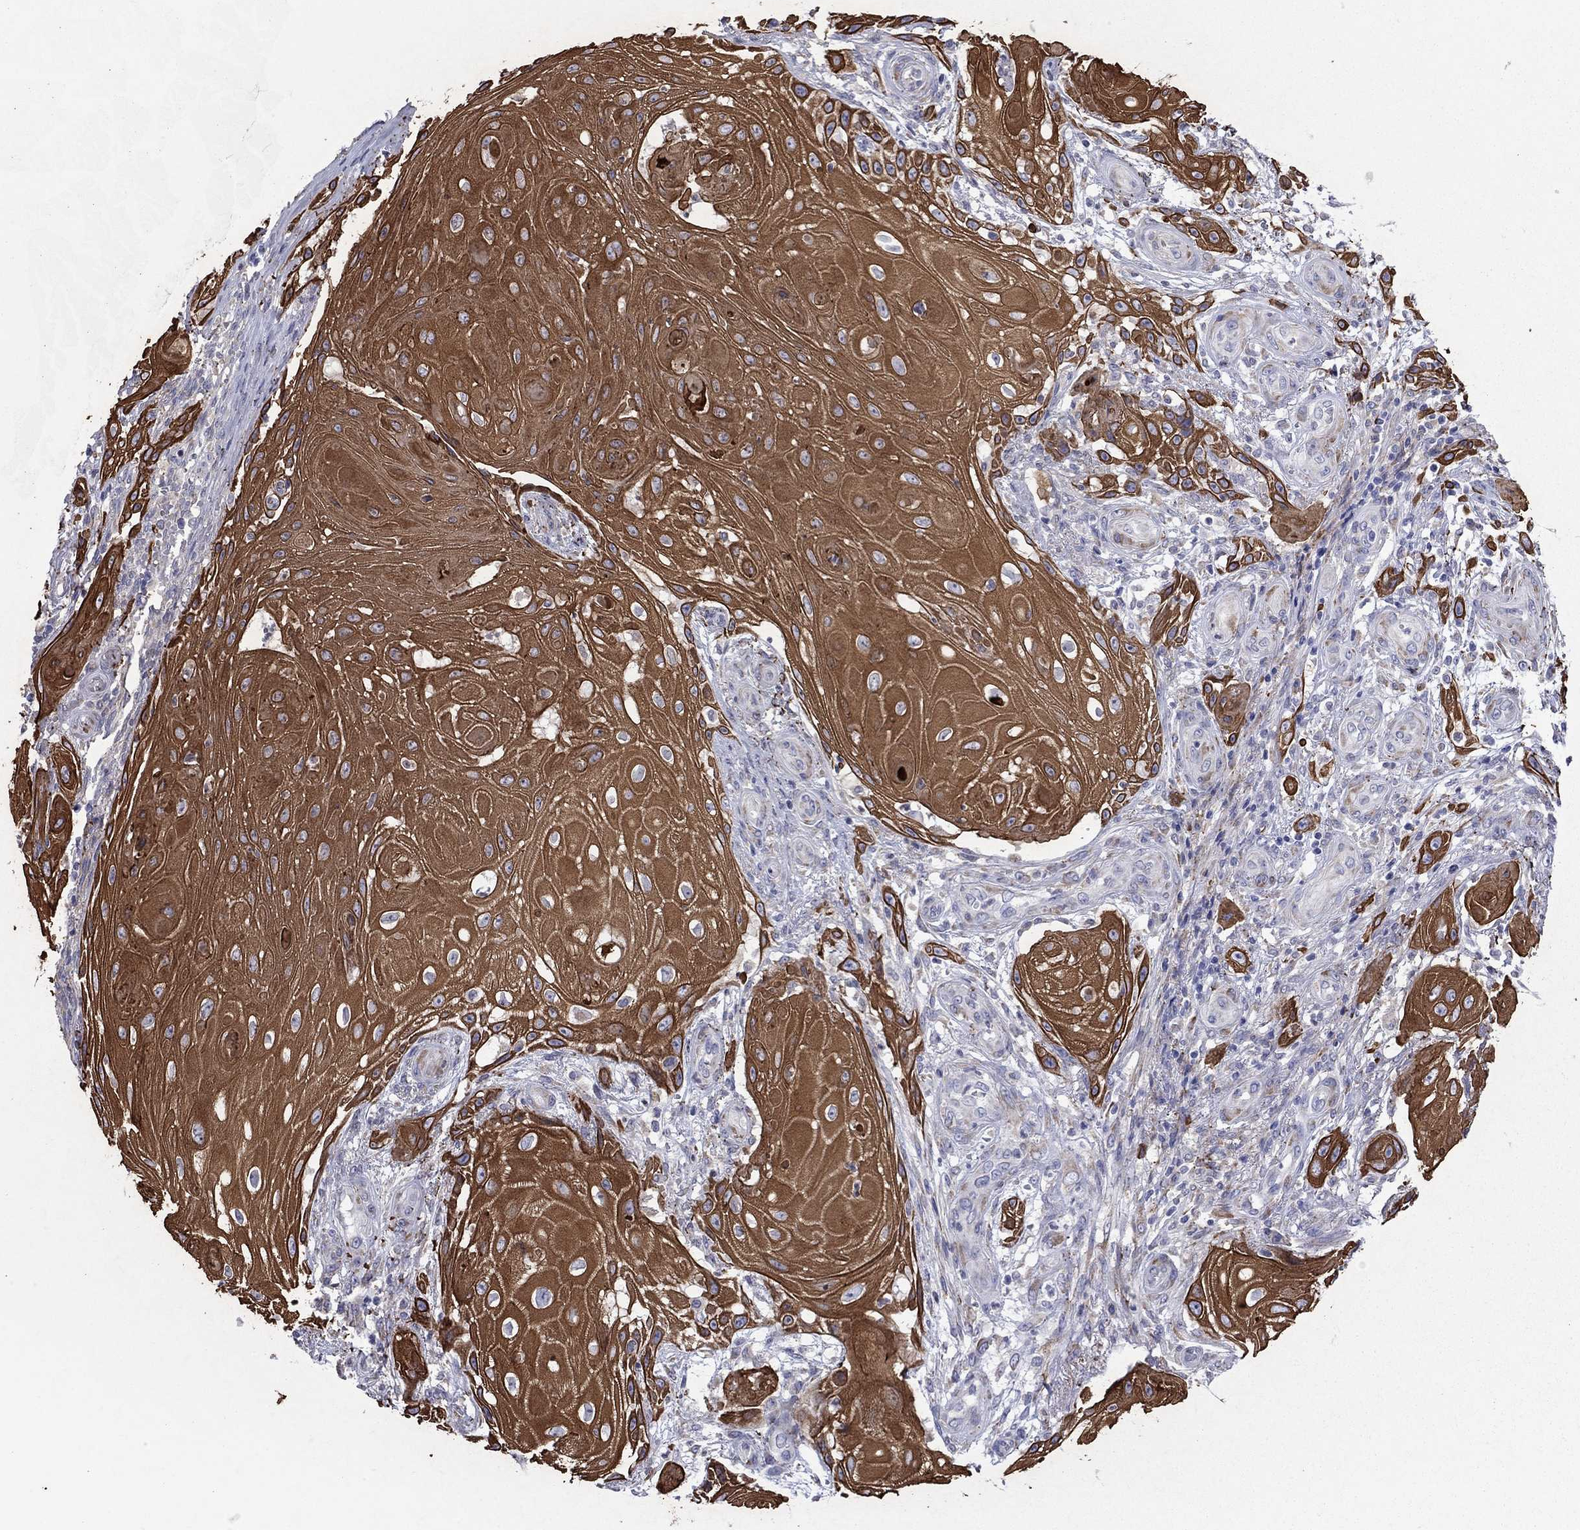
{"staining": {"intensity": "strong", "quantity": ">75%", "location": "cytoplasmic/membranous,nuclear"}, "tissue": "skin cancer", "cell_type": "Tumor cells", "image_type": "cancer", "snomed": [{"axis": "morphology", "description": "Squamous cell carcinoma, NOS"}, {"axis": "topography", "description": "Skin"}], "caption": "The micrograph demonstrates immunohistochemical staining of skin cancer. There is strong cytoplasmic/membranous and nuclear positivity is appreciated in approximately >75% of tumor cells.", "gene": "TMPRSS11A", "patient": {"sex": "male", "age": 62}}